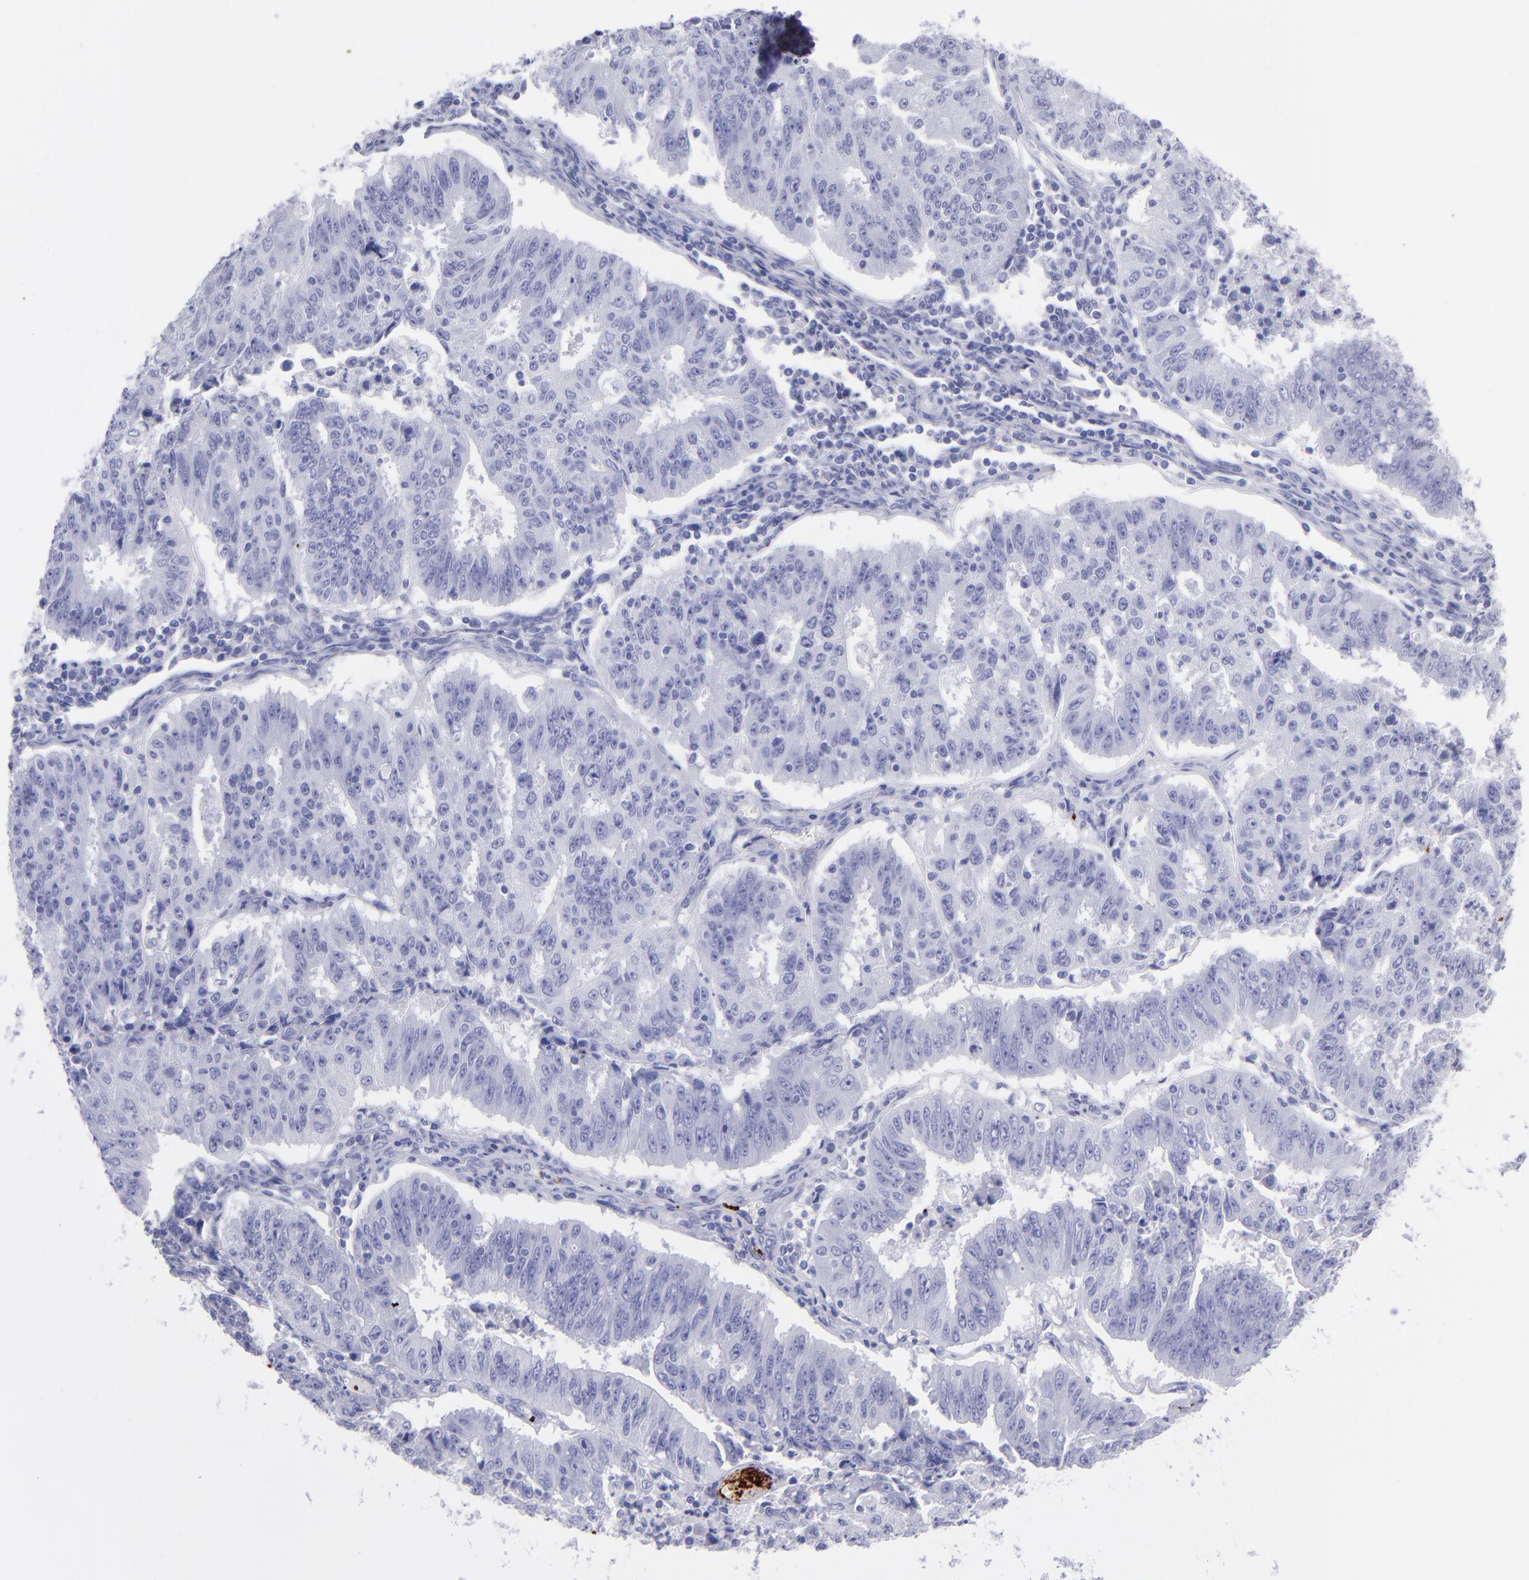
{"staining": {"intensity": "negative", "quantity": "none", "location": "none"}, "tissue": "endometrial cancer", "cell_type": "Tumor cells", "image_type": "cancer", "snomed": [{"axis": "morphology", "description": "Adenocarcinoma, NOS"}, {"axis": "topography", "description": "Endometrium"}], "caption": "Tumor cells are negative for protein expression in human adenocarcinoma (endometrial).", "gene": "EFCAB13", "patient": {"sex": "female", "age": 42}}